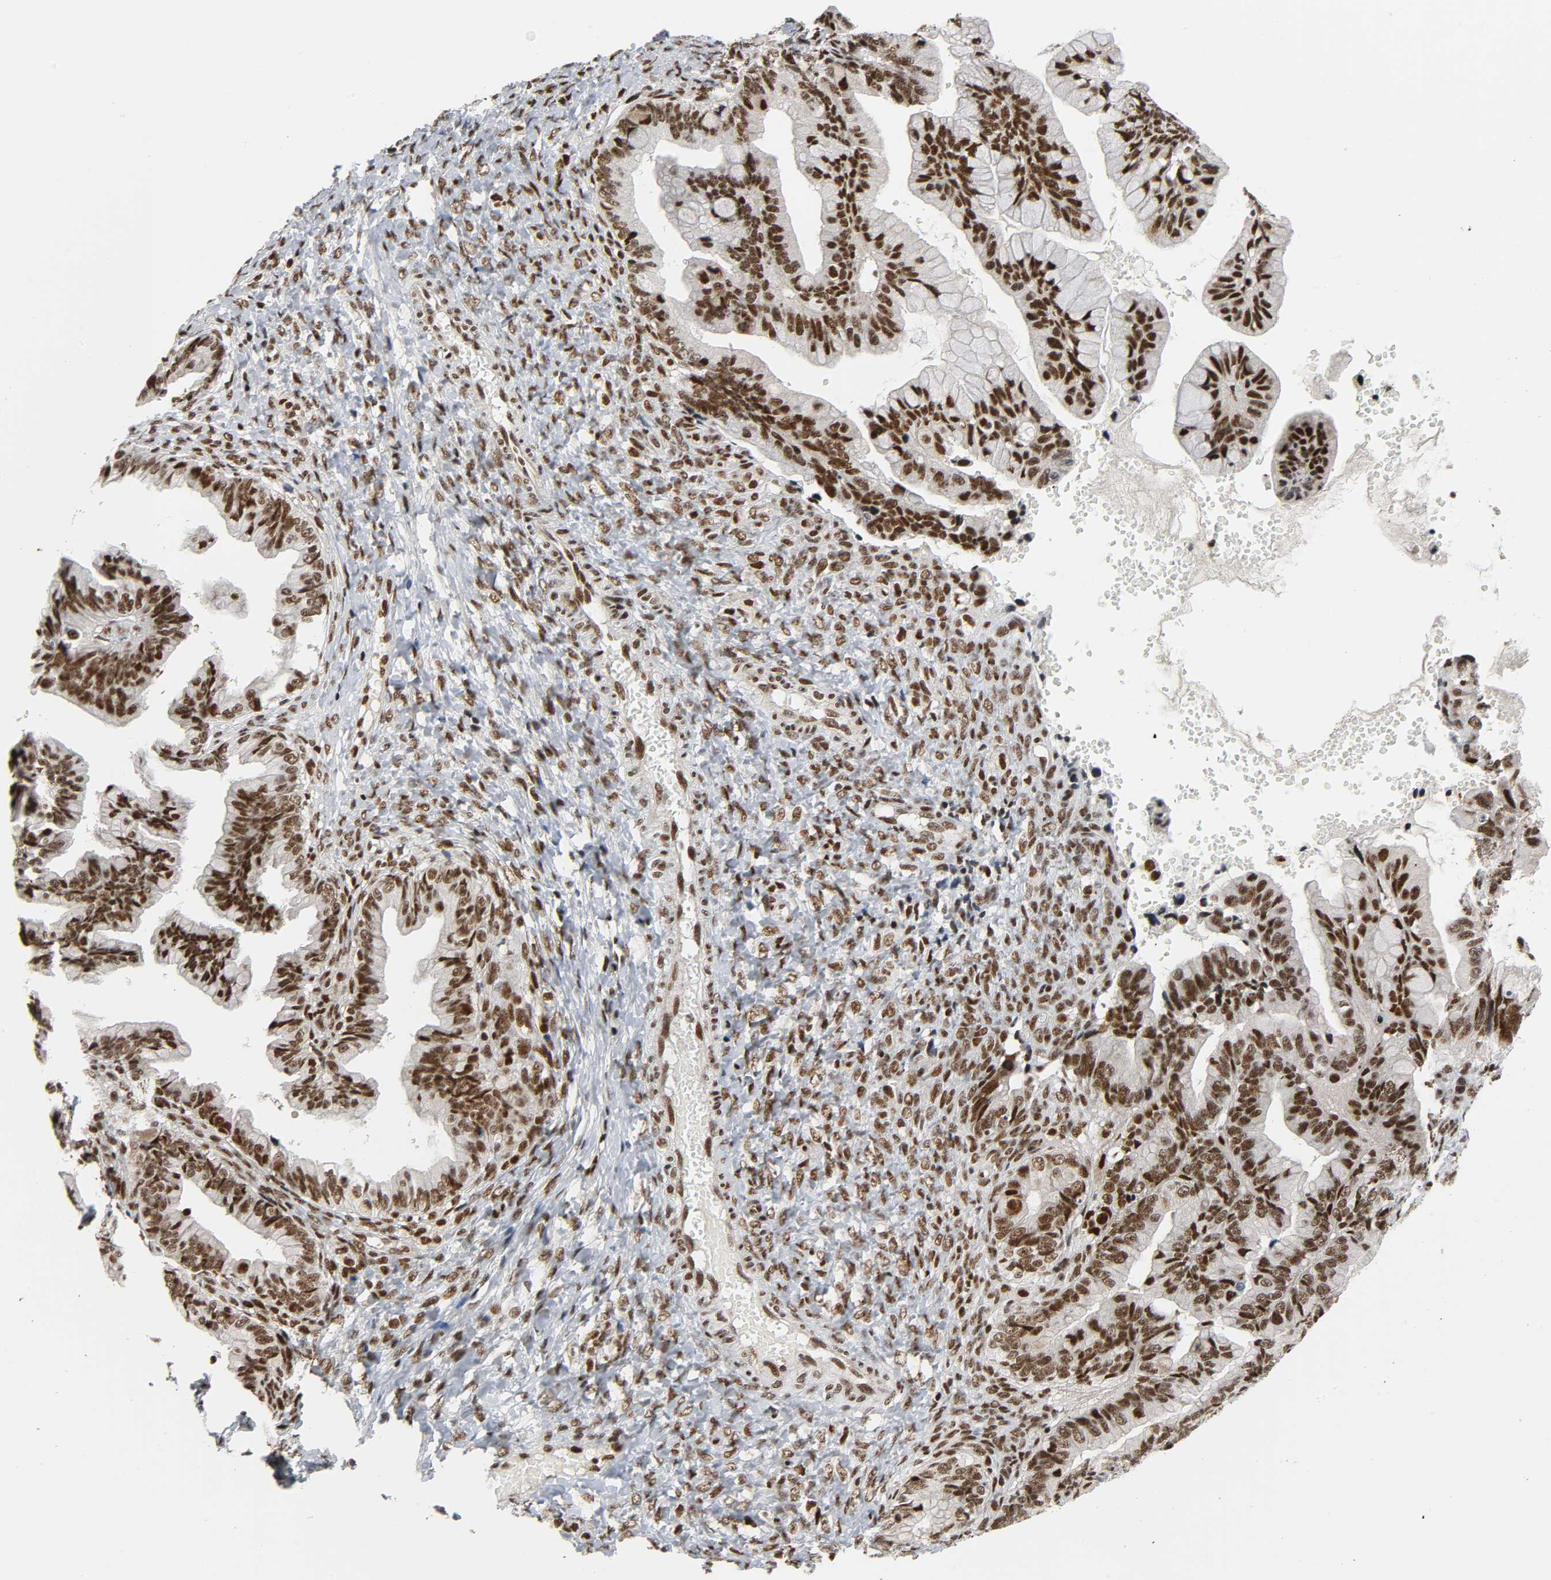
{"staining": {"intensity": "strong", "quantity": ">75%", "location": "nuclear"}, "tissue": "ovarian cancer", "cell_type": "Tumor cells", "image_type": "cancer", "snomed": [{"axis": "morphology", "description": "Cystadenocarcinoma, mucinous, NOS"}, {"axis": "topography", "description": "Ovary"}], "caption": "The histopathology image demonstrates immunohistochemical staining of ovarian cancer (mucinous cystadenocarcinoma). There is strong nuclear positivity is appreciated in approximately >75% of tumor cells.", "gene": "CDK9", "patient": {"sex": "female", "age": 36}}